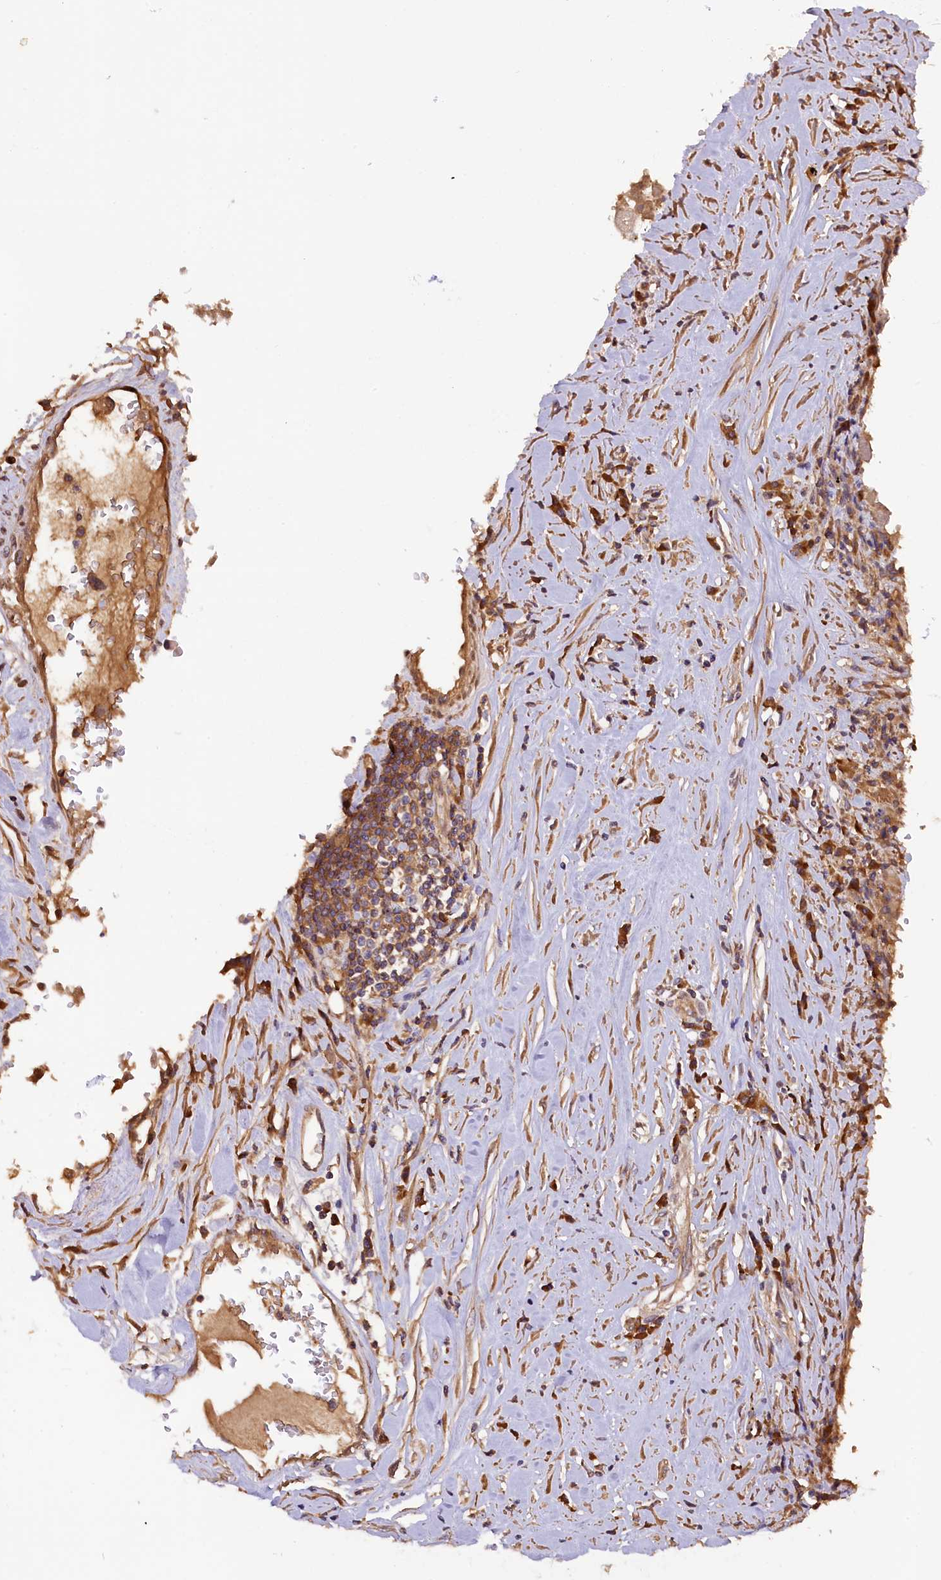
{"staining": {"intensity": "weak", "quantity": "25%-75%", "location": "cytoplasmic/membranous"}, "tissue": "lung cancer", "cell_type": "Tumor cells", "image_type": "cancer", "snomed": [{"axis": "morphology", "description": "Squamous cell carcinoma, NOS"}, {"axis": "topography", "description": "Lung"}], "caption": "Immunohistochemistry of human lung squamous cell carcinoma shows low levels of weak cytoplasmic/membranous positivity in about 25%-75% of tumor cells.", "gene": "SETD6", "patient": {"sex": "male", "age": 61}}